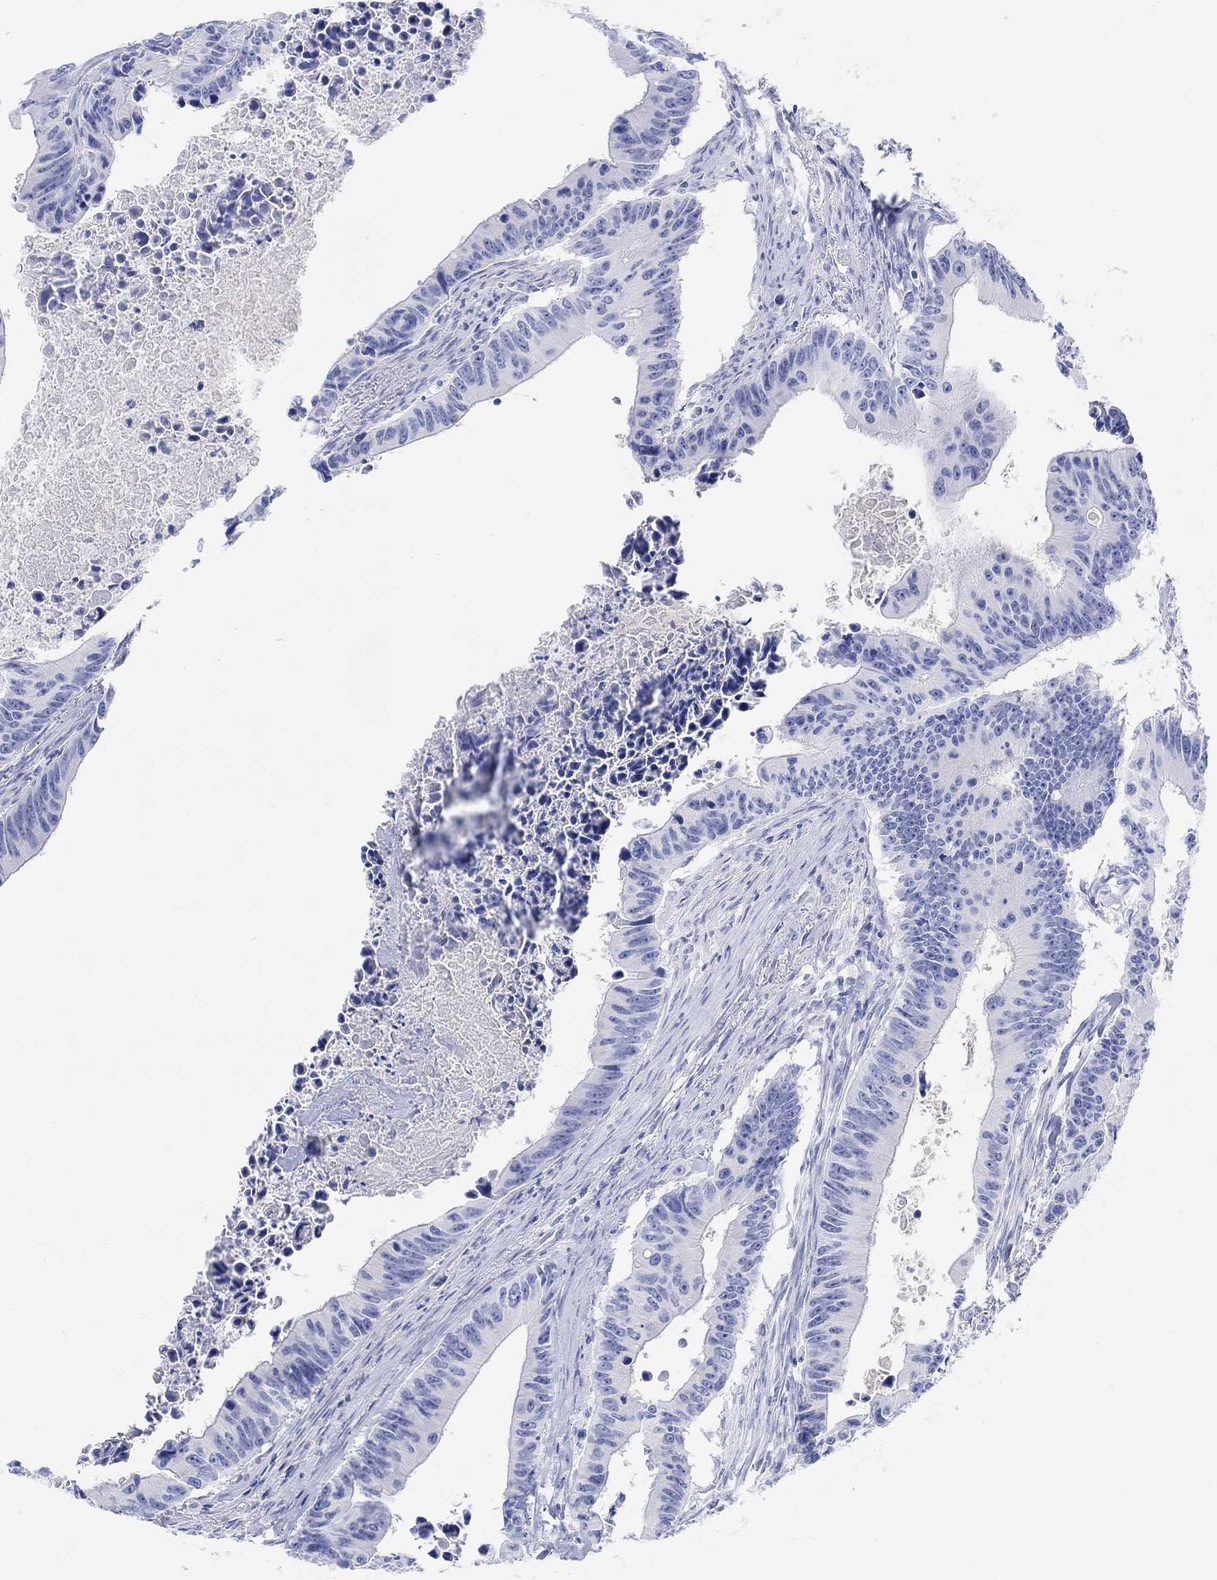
{"staining": {"intensity": "negative", "quantity": "none", "location": "none"}, "tissue": "colorectal cancer", "cell_type": "Tumor cells", "image_type": "cancer", "snomed": [{"axis": "morphology", "description": "Adenocarcinoma, NOS"}, {"axis": "topography", "description": "Colon"}], "caption": "This photomicrograph is of colorectal cancer stained with immunohistochemistry (IHC) to label a protein in brown with the nuclei are counter-stained blue. There is no expression in tumor cells.", "gene": "XIRP2", "patient": {"sex": "female", "age": 87}}